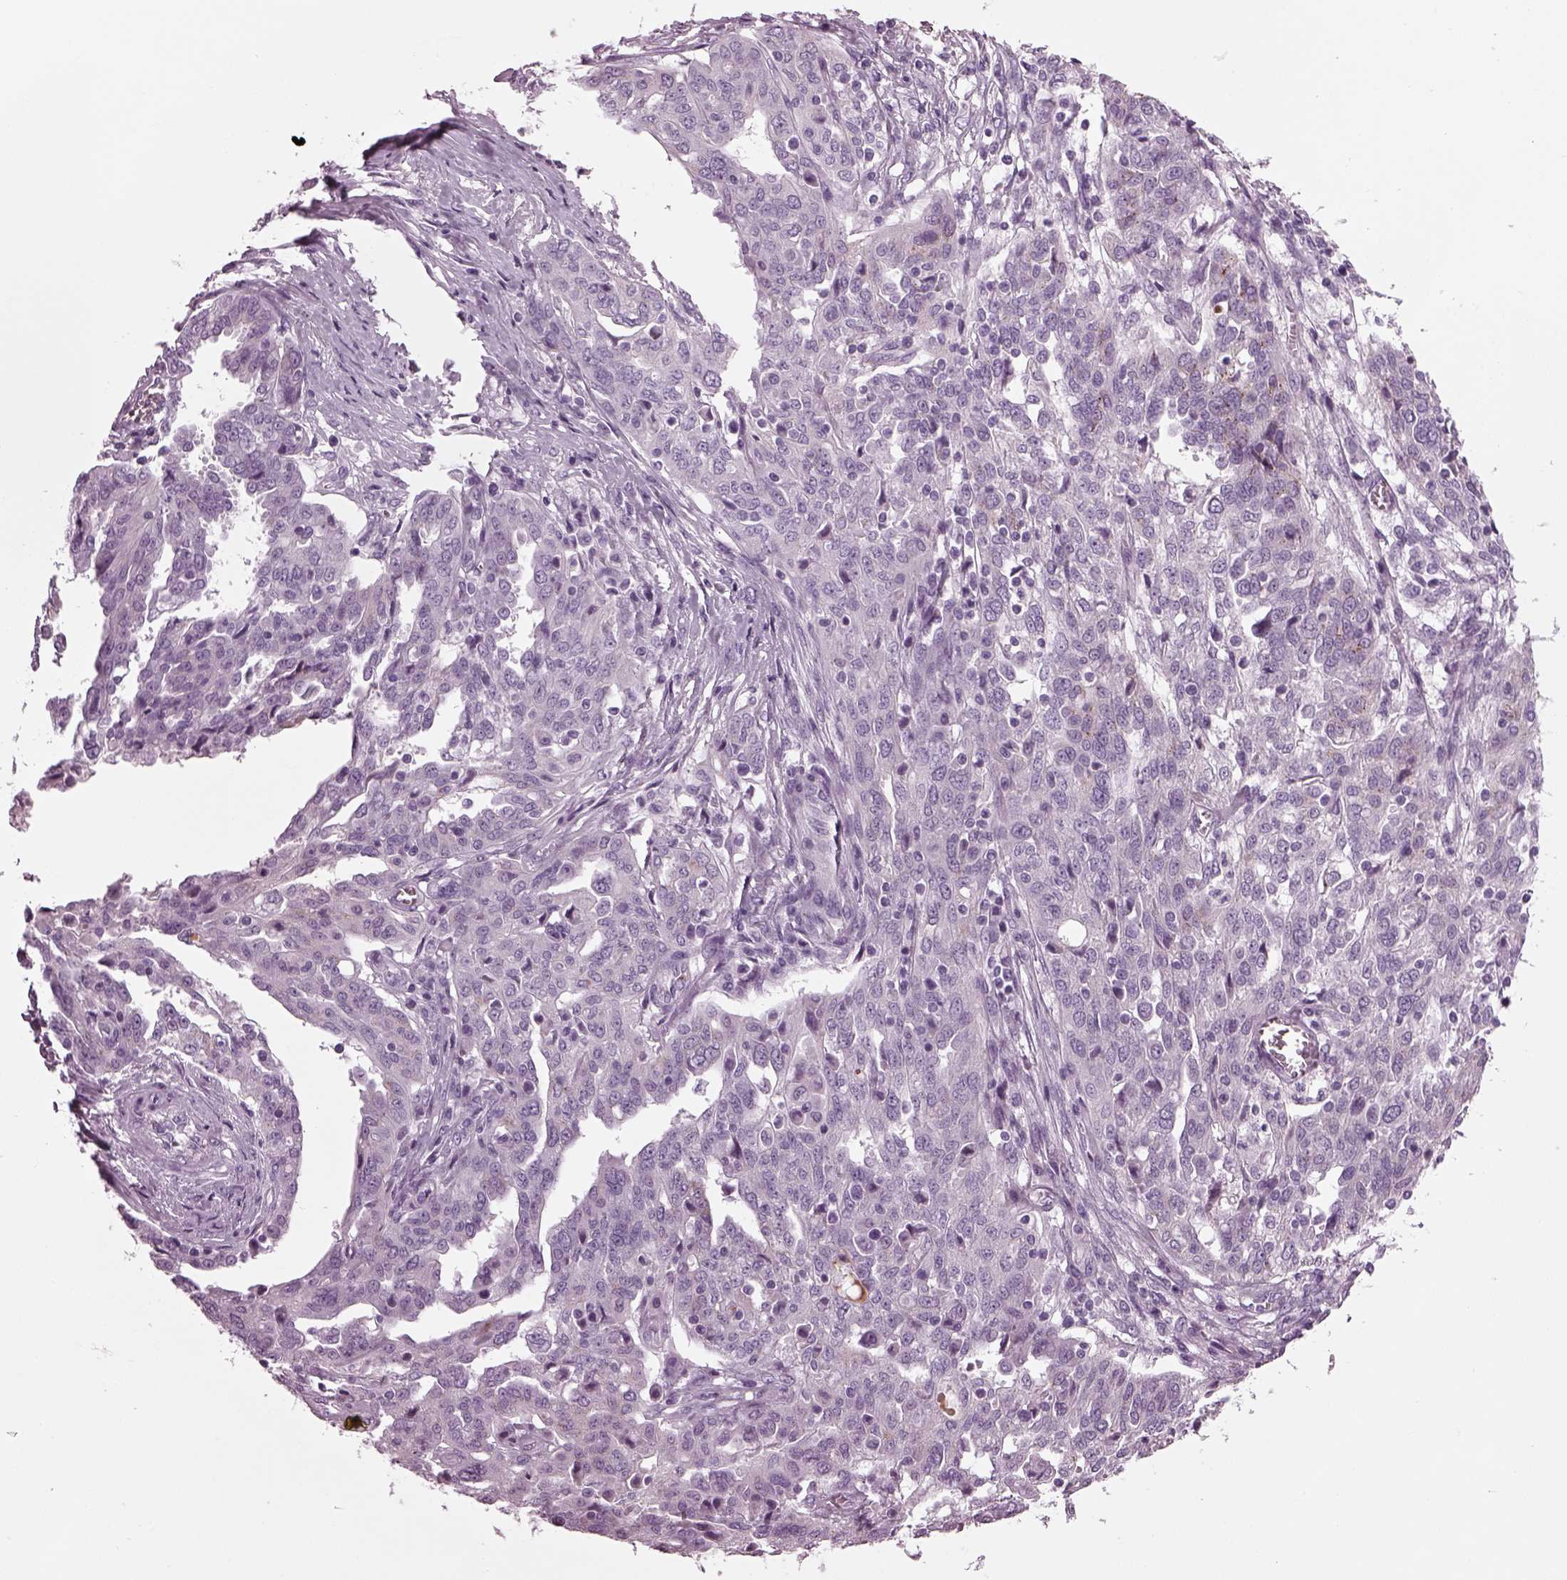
{"staining": {"intensity": "negative", "quantity": "none", "location": "none"}, "tissue": "ovarian cancer", "cell_type": "Tumor cells", "image_type": "cancer", "snomed": [{"axis": "morphology", "description": "Cystadenocarcinoma, serous, NOS"}, {"axis": "topography", "description": "Ovary"}], "caption": "Tumor cells are negative for brown protein staining in ovarian serous cystadenocarcinoma.", "gene": "DPYSL5", "patient": {"sex": "female", "age": 67}}